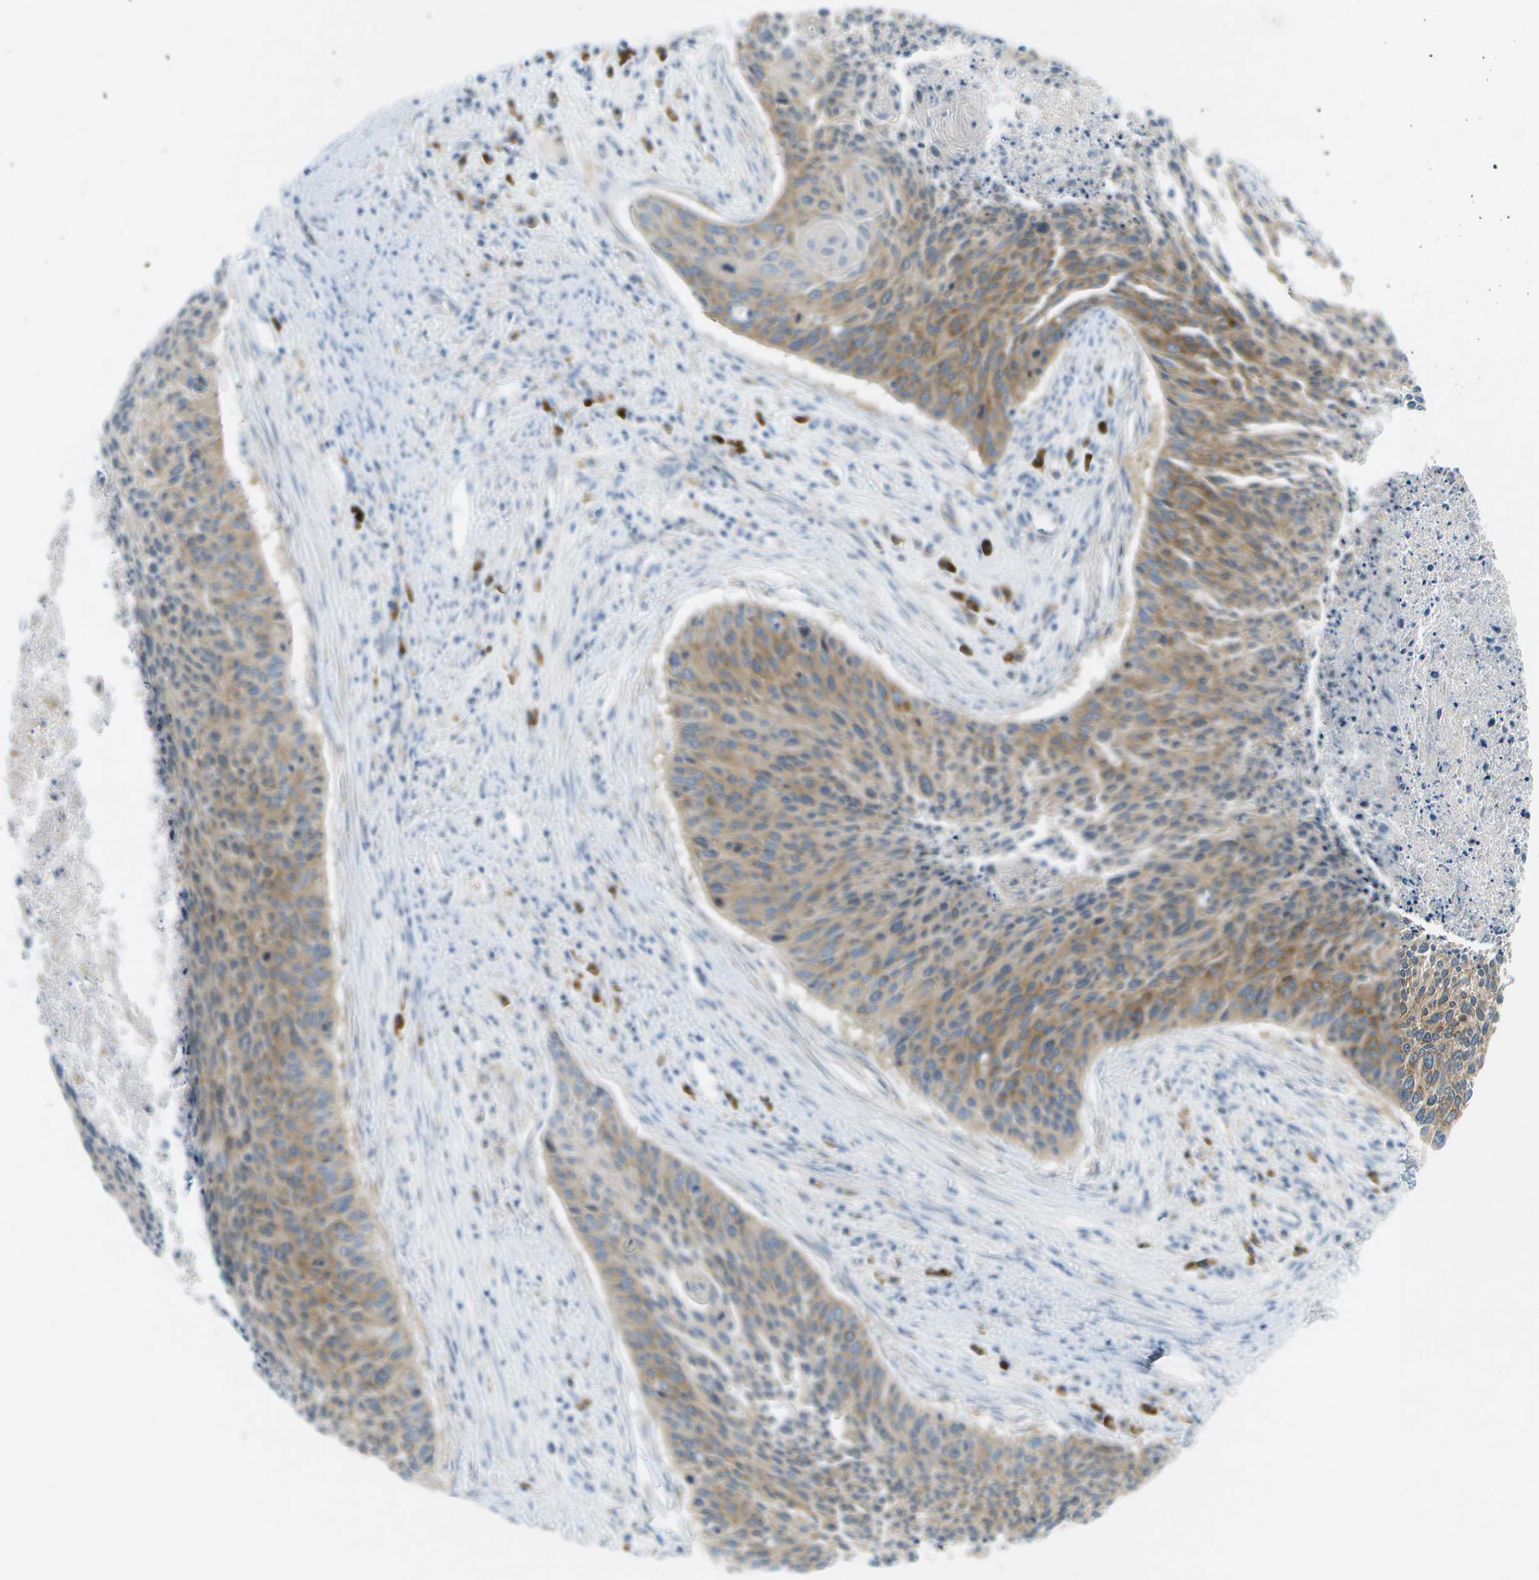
{"staining": {"intensity": "moderate", "quantity": ">75%", "location": "cytoplasmic/membranous"}, "tissue": "cervical cancer", "cell_type": "Tumor cells", "image_type": "cancer", "snomed": [{"axis": "morphology", "description": "Squamous cell carcinoma, NOS"}, {"axis": "topography", "description": "Cervix"}], "caption": "Immunohistochemistry (IHC) staining of cervical squamous cell carcinoma, which demonstrates medium levels of moderate cytoplasmic/membranous expression in about >75% of tumor cells indicating moderate cytoplasmic/membranous protein expression. The staining was performed using DAB (brown) for protein detection and nuclei were counterstained in hematoxylin (blue).", "gene": "WNK2", "patient": {"sex": "female", "age": 55}}